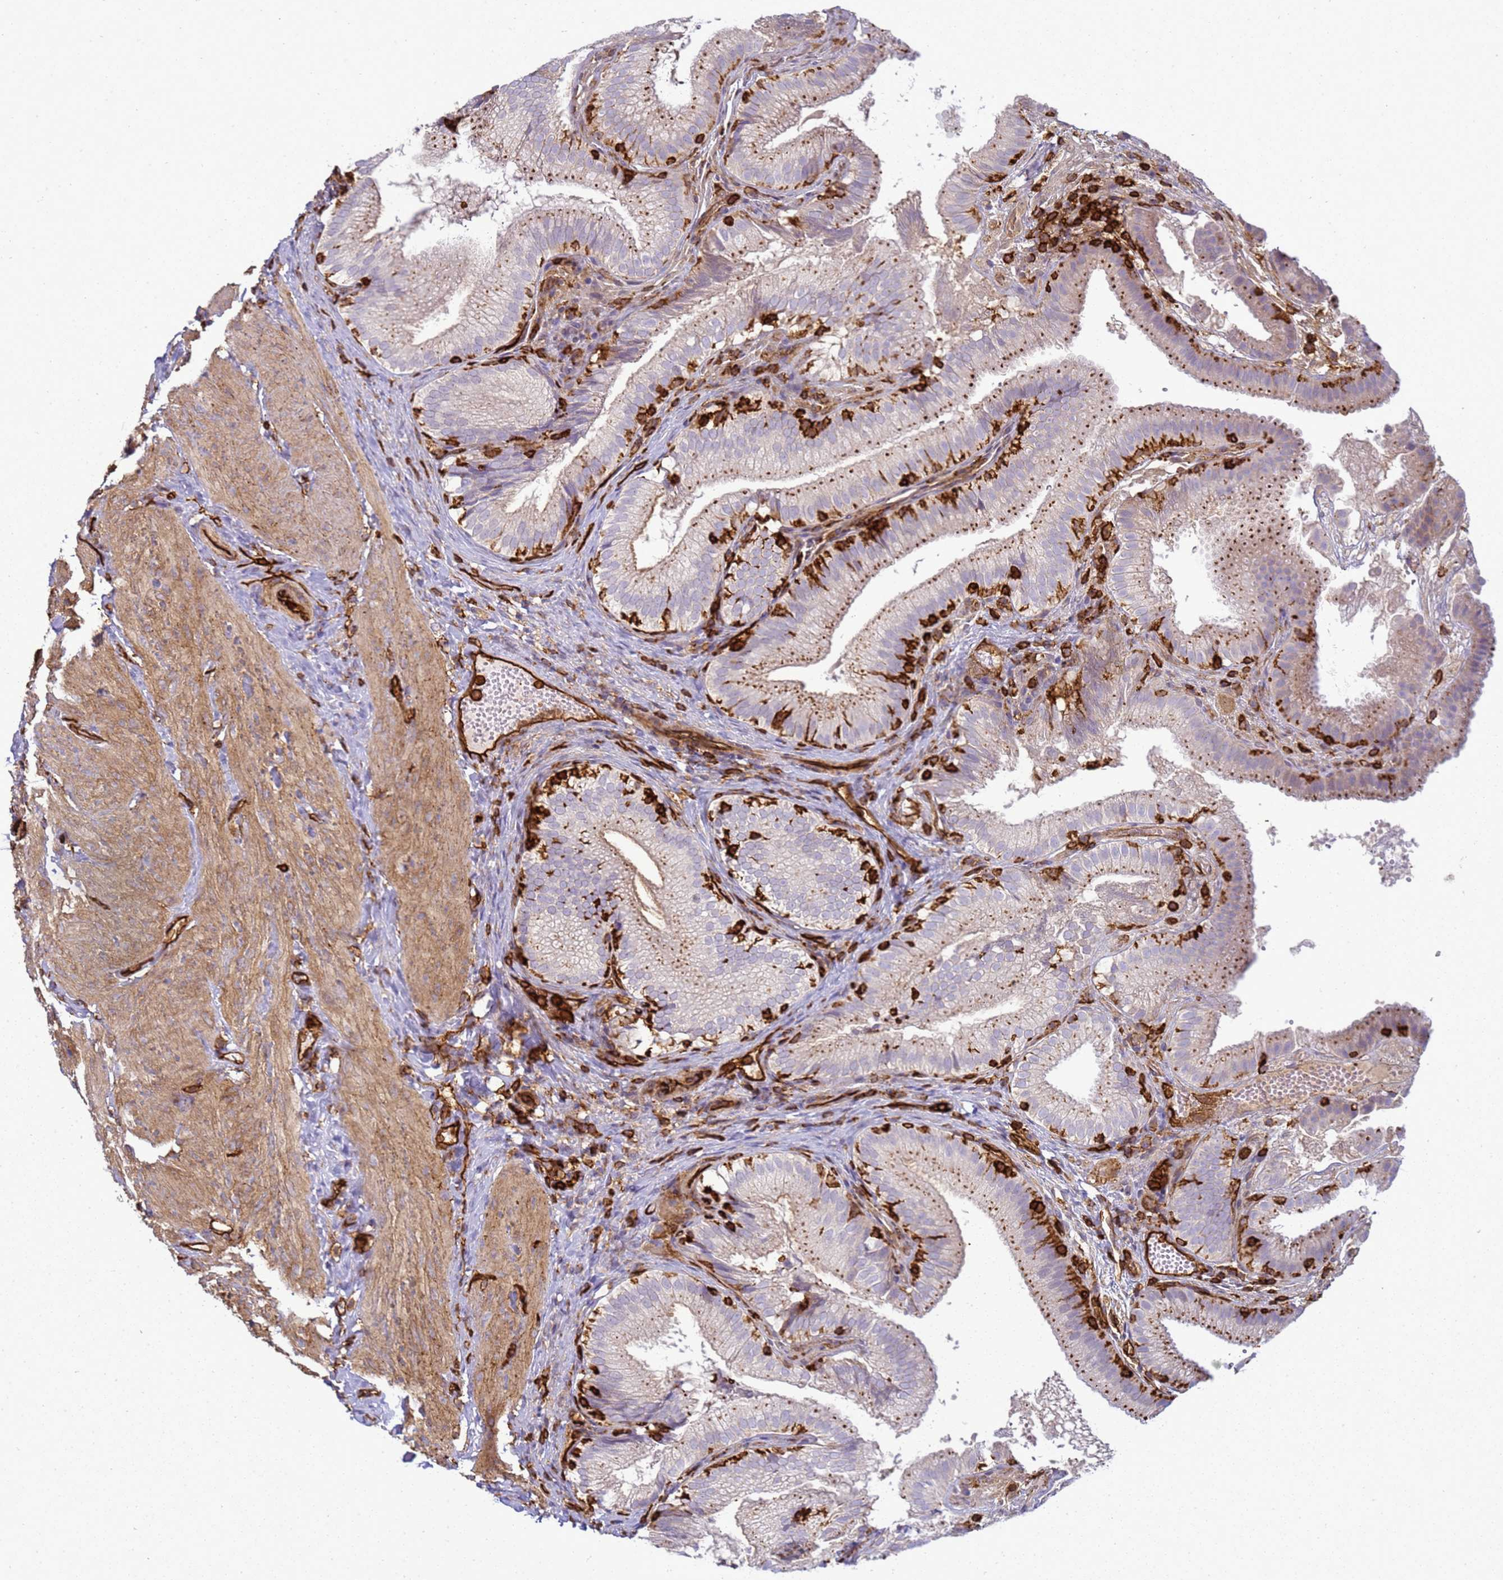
{"staining": {"intensity": "moderate", "quantity": "25%-75%", "location": "cytoplasmic/membranous"}, "tissue": "gallbladder", "cell_type": "Glandular cells", "image_type": "normal", "snomed": [{"axis": "morphology", "description": "Normal tissue, NOS"}, {"axis": "topography", "description": "Gallbladder"}], "caption": "Gallbladder stained with DAB (3,3'-diaminobenzidine) immunohistochemistry (IHC) demonstrates medium levels of moderate cytoplasmic/membranous positivity in about 25%-75% of glandular cells.", "gene": "ZBTB8OS", "patient": {"sex": "female", "age": 30}}